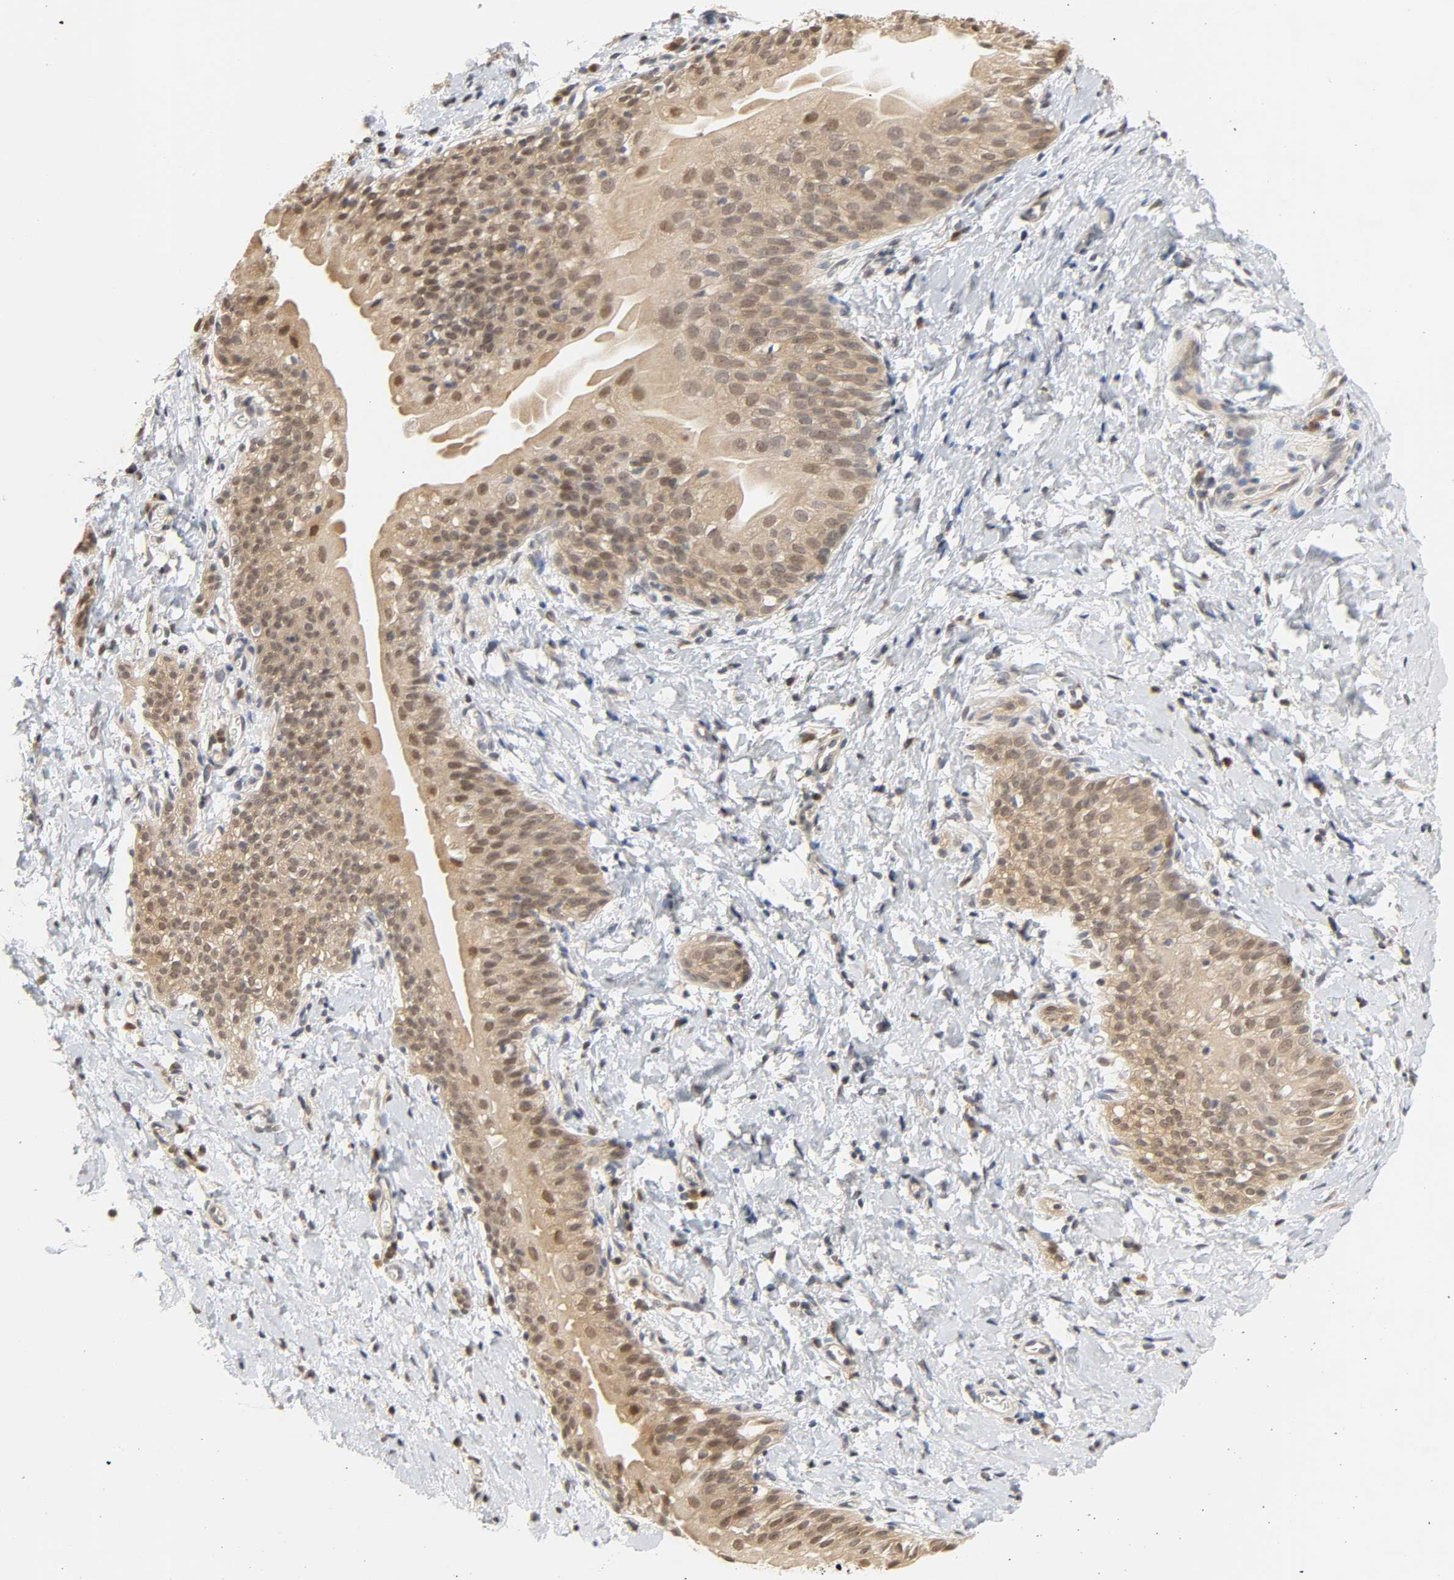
{"staining": {"intensity": "negative", "quantity": "none", "location": "none"}, "tissue": "smooth muscle", "cell_type": "Smooth muscle cells", "image_type": "normal", "snomed": [{"axis": "morphology", "description": "Normal tissue, NOS"}, {"axis": "topography", "description": "Smooth muscle"}], "caption": "DAB (3,3'-diaminobenzidine) immunohistochemical staining of normal human smooth muscle reveals no significant staining in smooth muscle cells.", "gene": "MIF", "patient": {"sex": "male", "age": 16}}